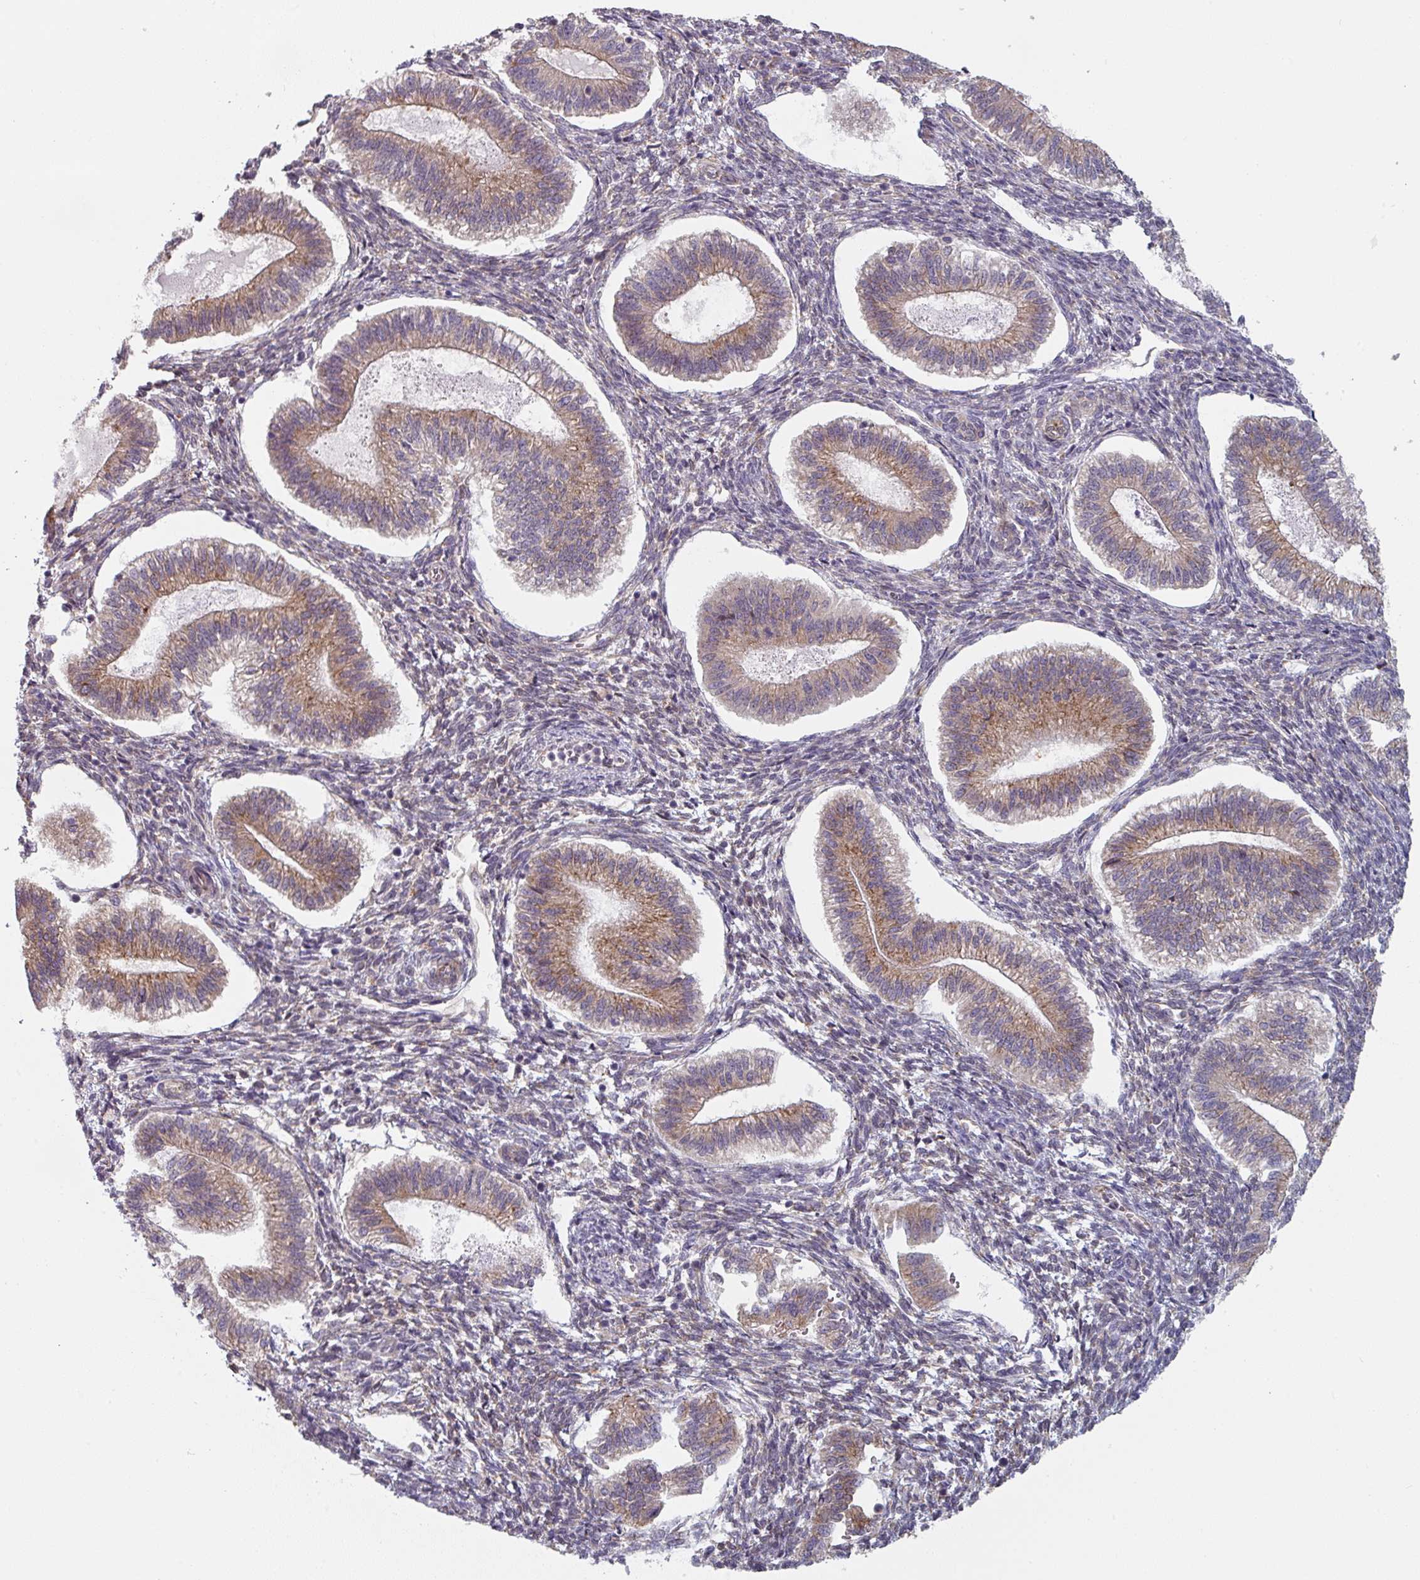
{"staining": {"intensity": "weak", "quantity": "<25%", "location": "cytoplasmic/membranous"}, "tissue": "endometrium", "cell_type": "Cells in endometrial stroma", "image_type": "normal", "snomed": [{"axis": "morphology", "description": "Normal tissue, NOS"}, {"axis": "topography", "description": "Endometrium"}], "caption": "A histopathology image of human endometrium is negative for staining in cells in endometrial stroma. (DAB immunohistochemistry with hematoxylin counter stain).", "gene": "TAPT1", "patient": {"sex": "female", "age": 25}}